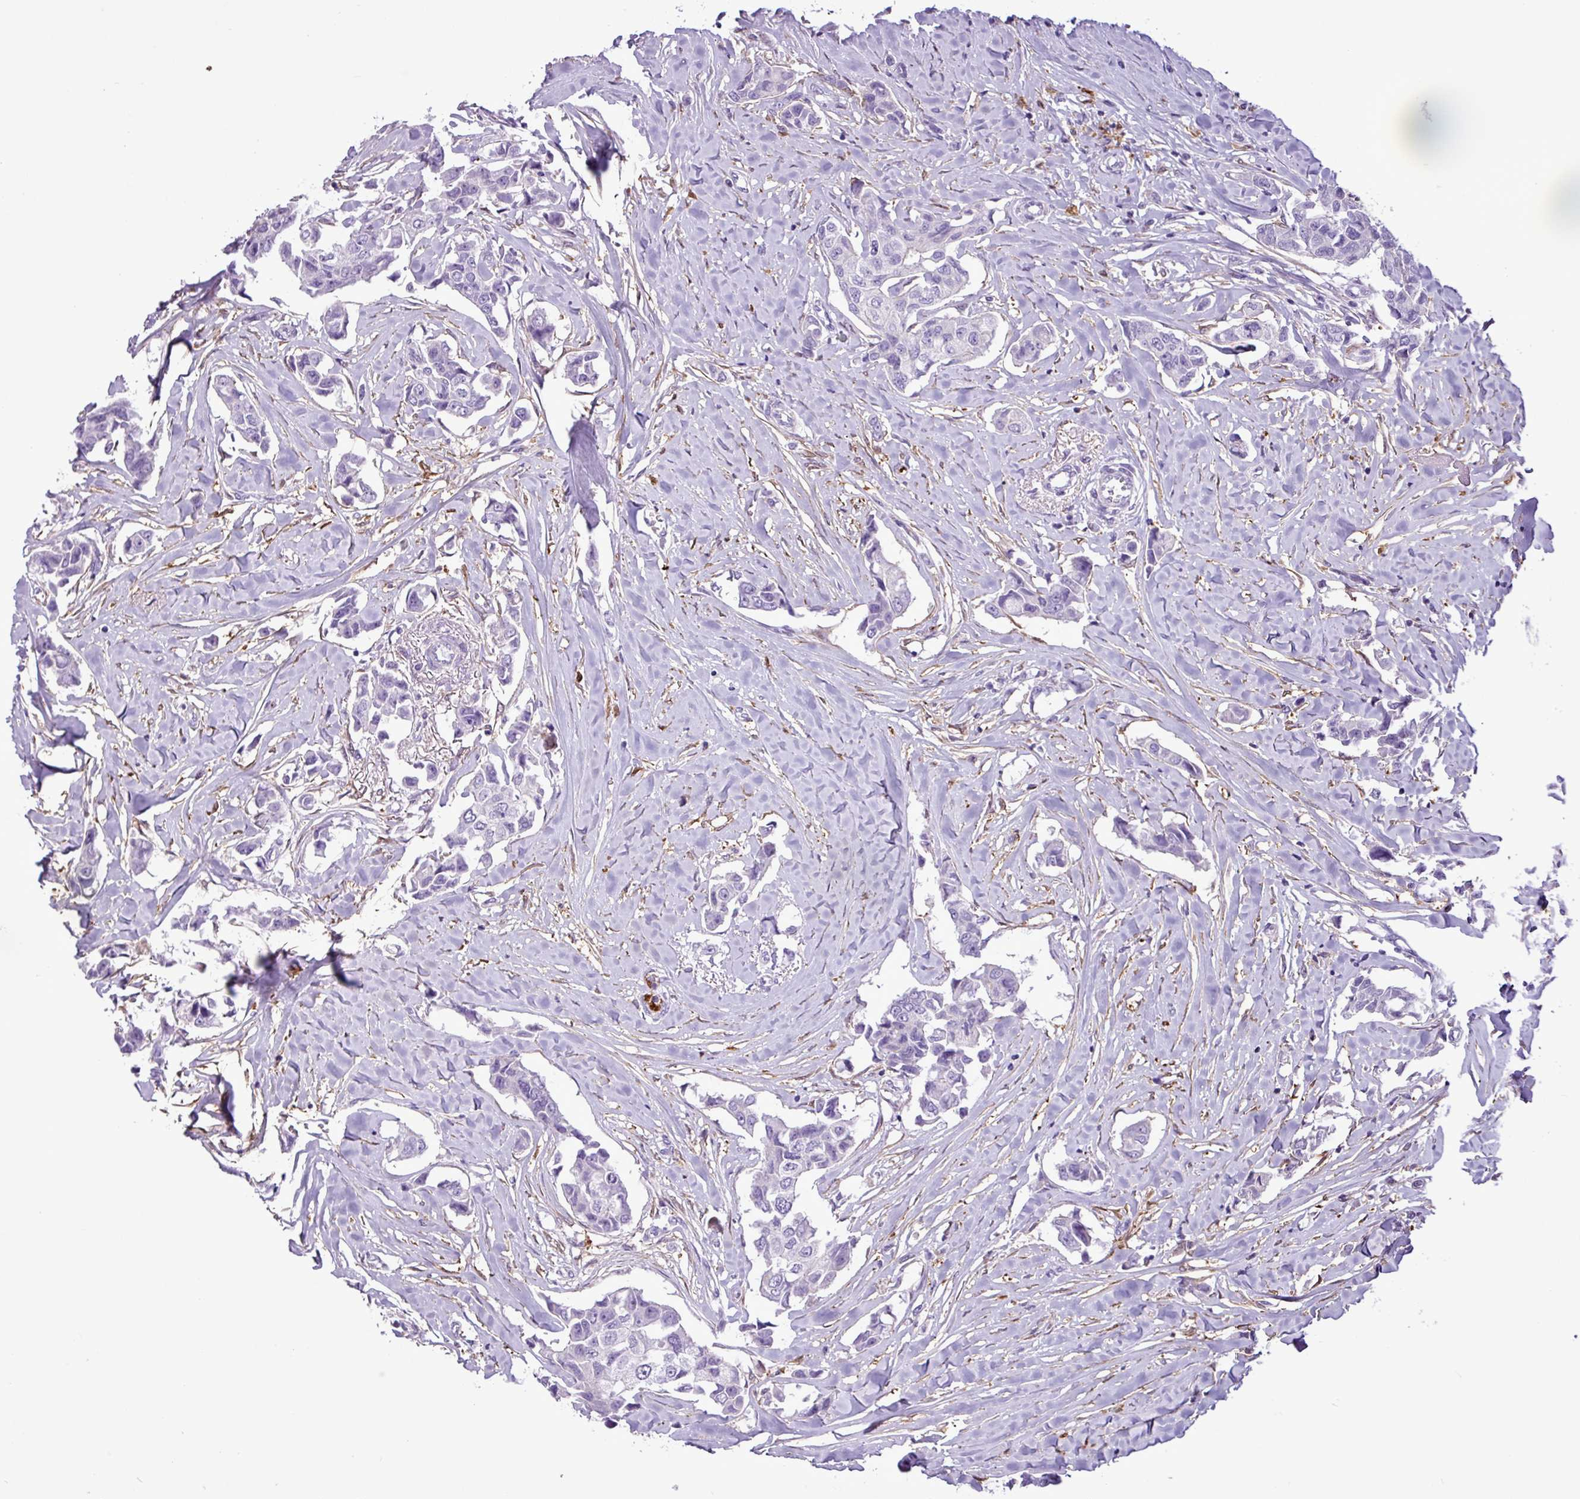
{"staining": {"intensity": "negative", "quantity": "none", "location": "none"}, "tissue": "breast cancer", "cell_type": "Tumor cells", "image_type": "cancer", "snomed": [{"axis": "morphology", "description": "Duct carcinoma"}, {"axis": "topography", "description": "Breast"}], "caption": "Immunohistochemistry (IHC) photomicrograph of human intraductal carcinoma (breast) stained for a protein (brown), which reveals no expression in tumor cells.", "gene": "TMEM200C", "patient": {"sex": "female", "age": 80}}